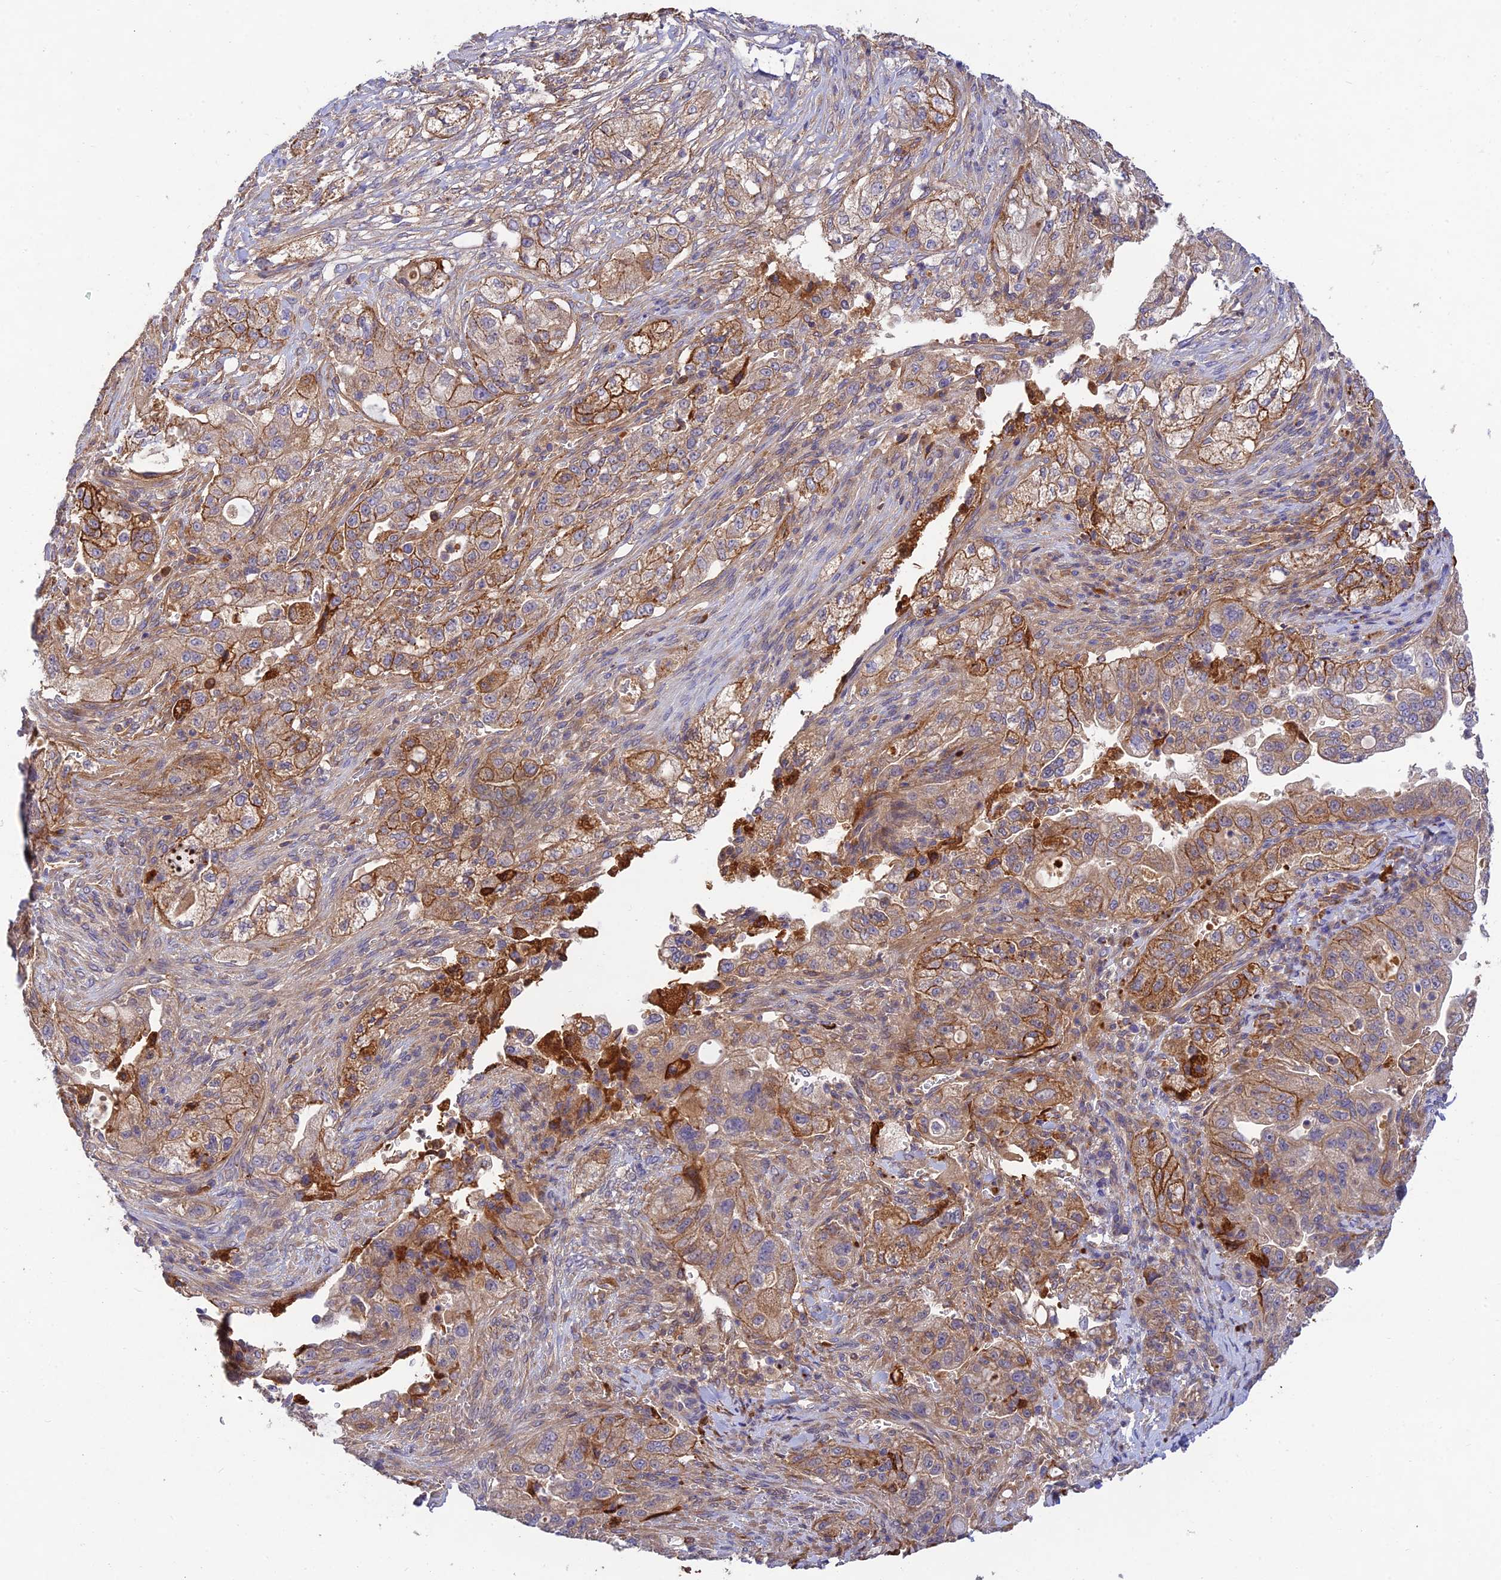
{"staining": {"intensity": "moderate", "quantity": "25%-75%", "location": "cytoplasmic/membranous"}, "tissue": "pancreatic cancer", "cell_type": "Tumor cells", "image_type": "cancer", "snomed": [{"axis": "morphology", "description": "Adenocarcinoma, NOS"}, {"axis": "topography", "description": "Pancreas"}], "caption": "Immunohistochemical staining of human pancreatic cancer reveals medium levels of moderate cytoplasmic/membranous expression in about 25%-75% of tumor cells.", "gene": "ACSM5", "patient": {"sex": "female", "age": 78}}